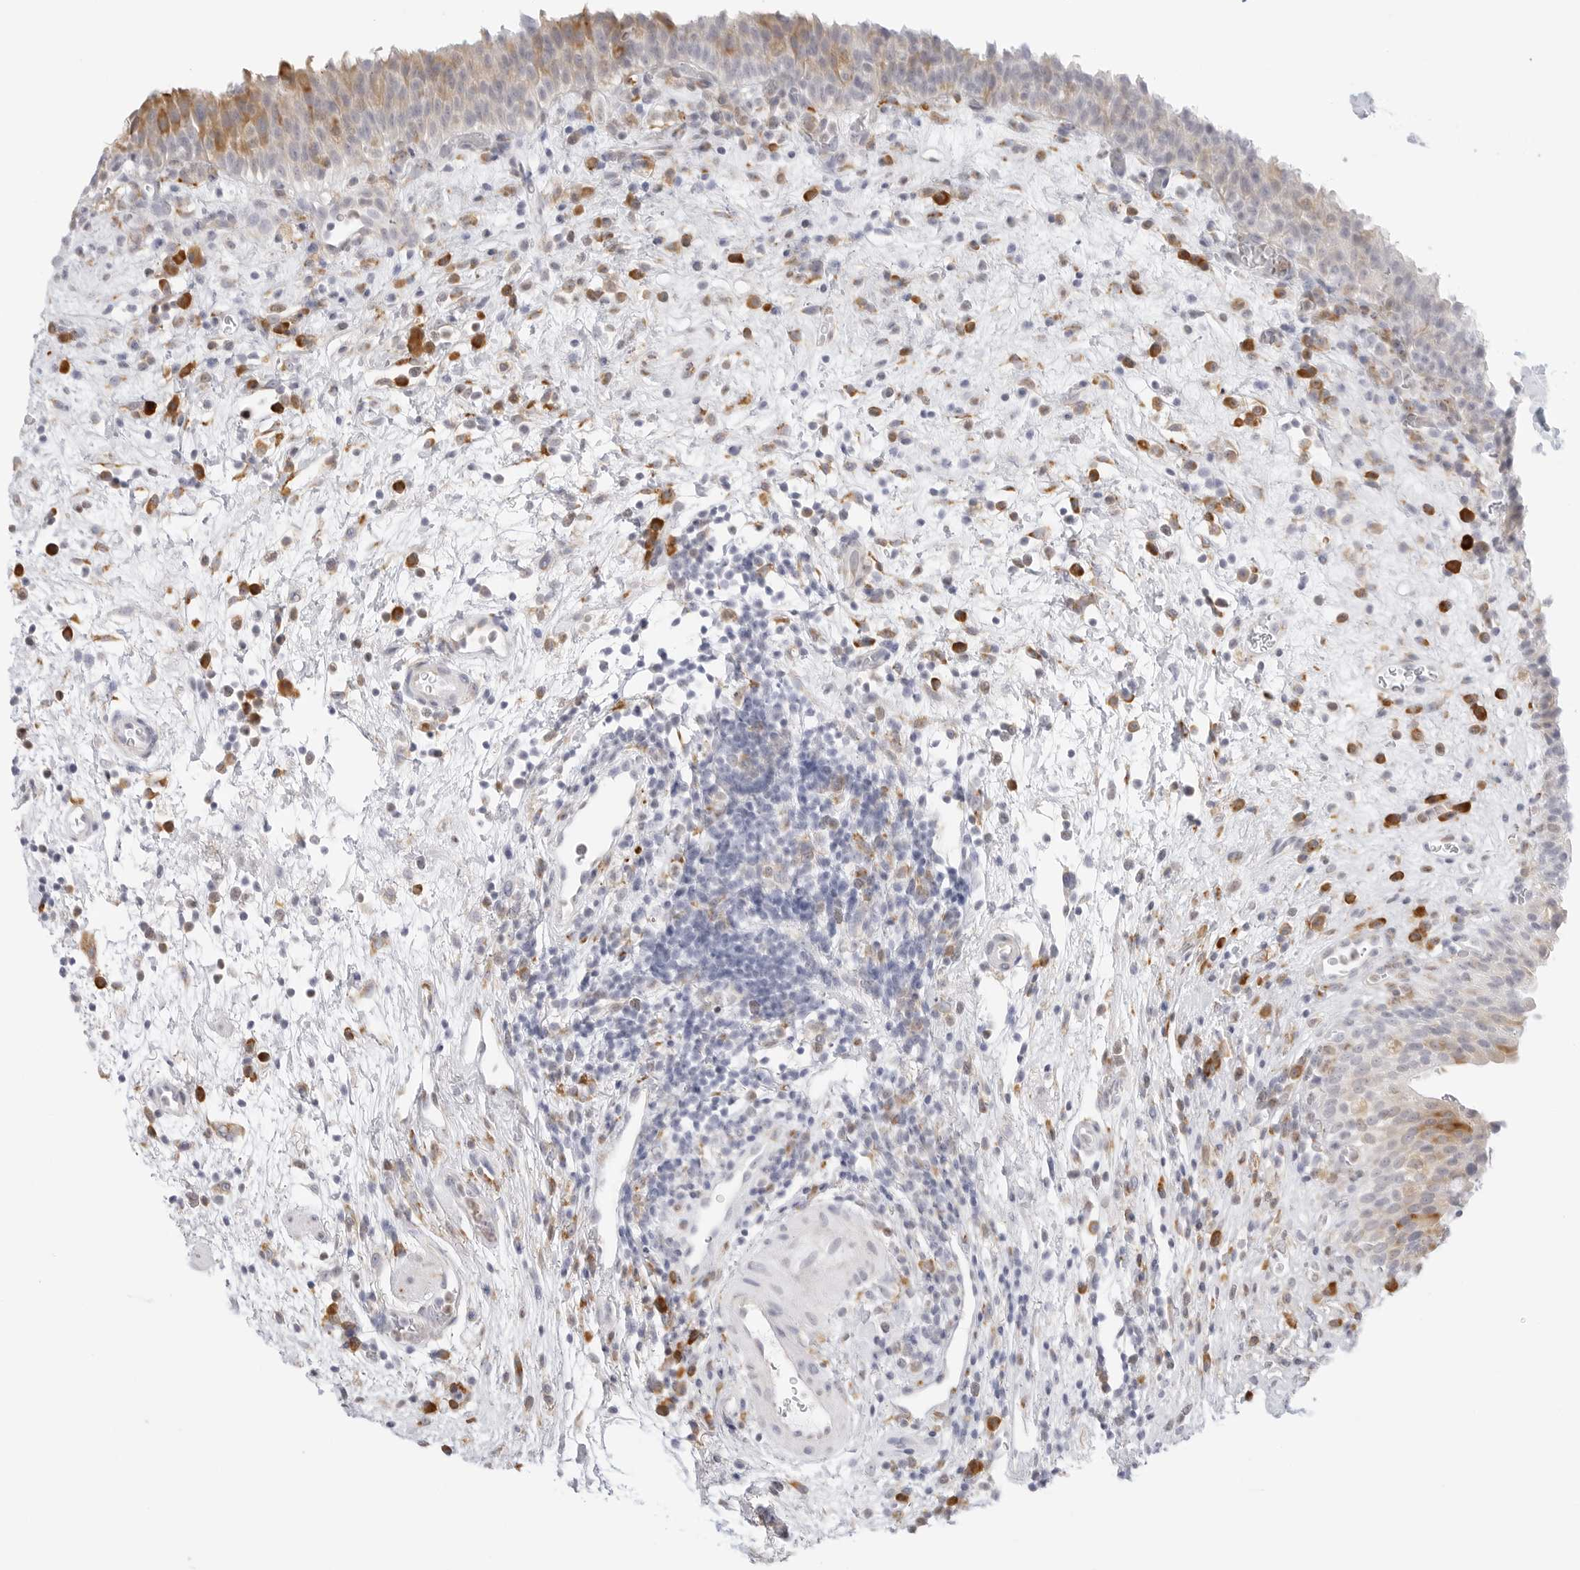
{"staining": {"intensity": "moderate", "quantity": "<25%", "location": "cytoplasmic/membranous"}, "tissue": "urinary bladder", "cell_type": "Urothelial cells", "image_type": "normal", "snomed": [{"axis": "morphology", "description": "Normal tissue, NOS"}, {"axis": "morphology", "description": "Inflammation, NOS"}, {"axis": "topography", "description": "Urinary bladder"}], "caption": "This is a micrograph of IHC staining of normal urinary bladder, which shows moderate expression in the cytoplasmic/membranous of urothelial cells.", "gene": "THEM4", "patient": {"sex": "female", "age": 75}}